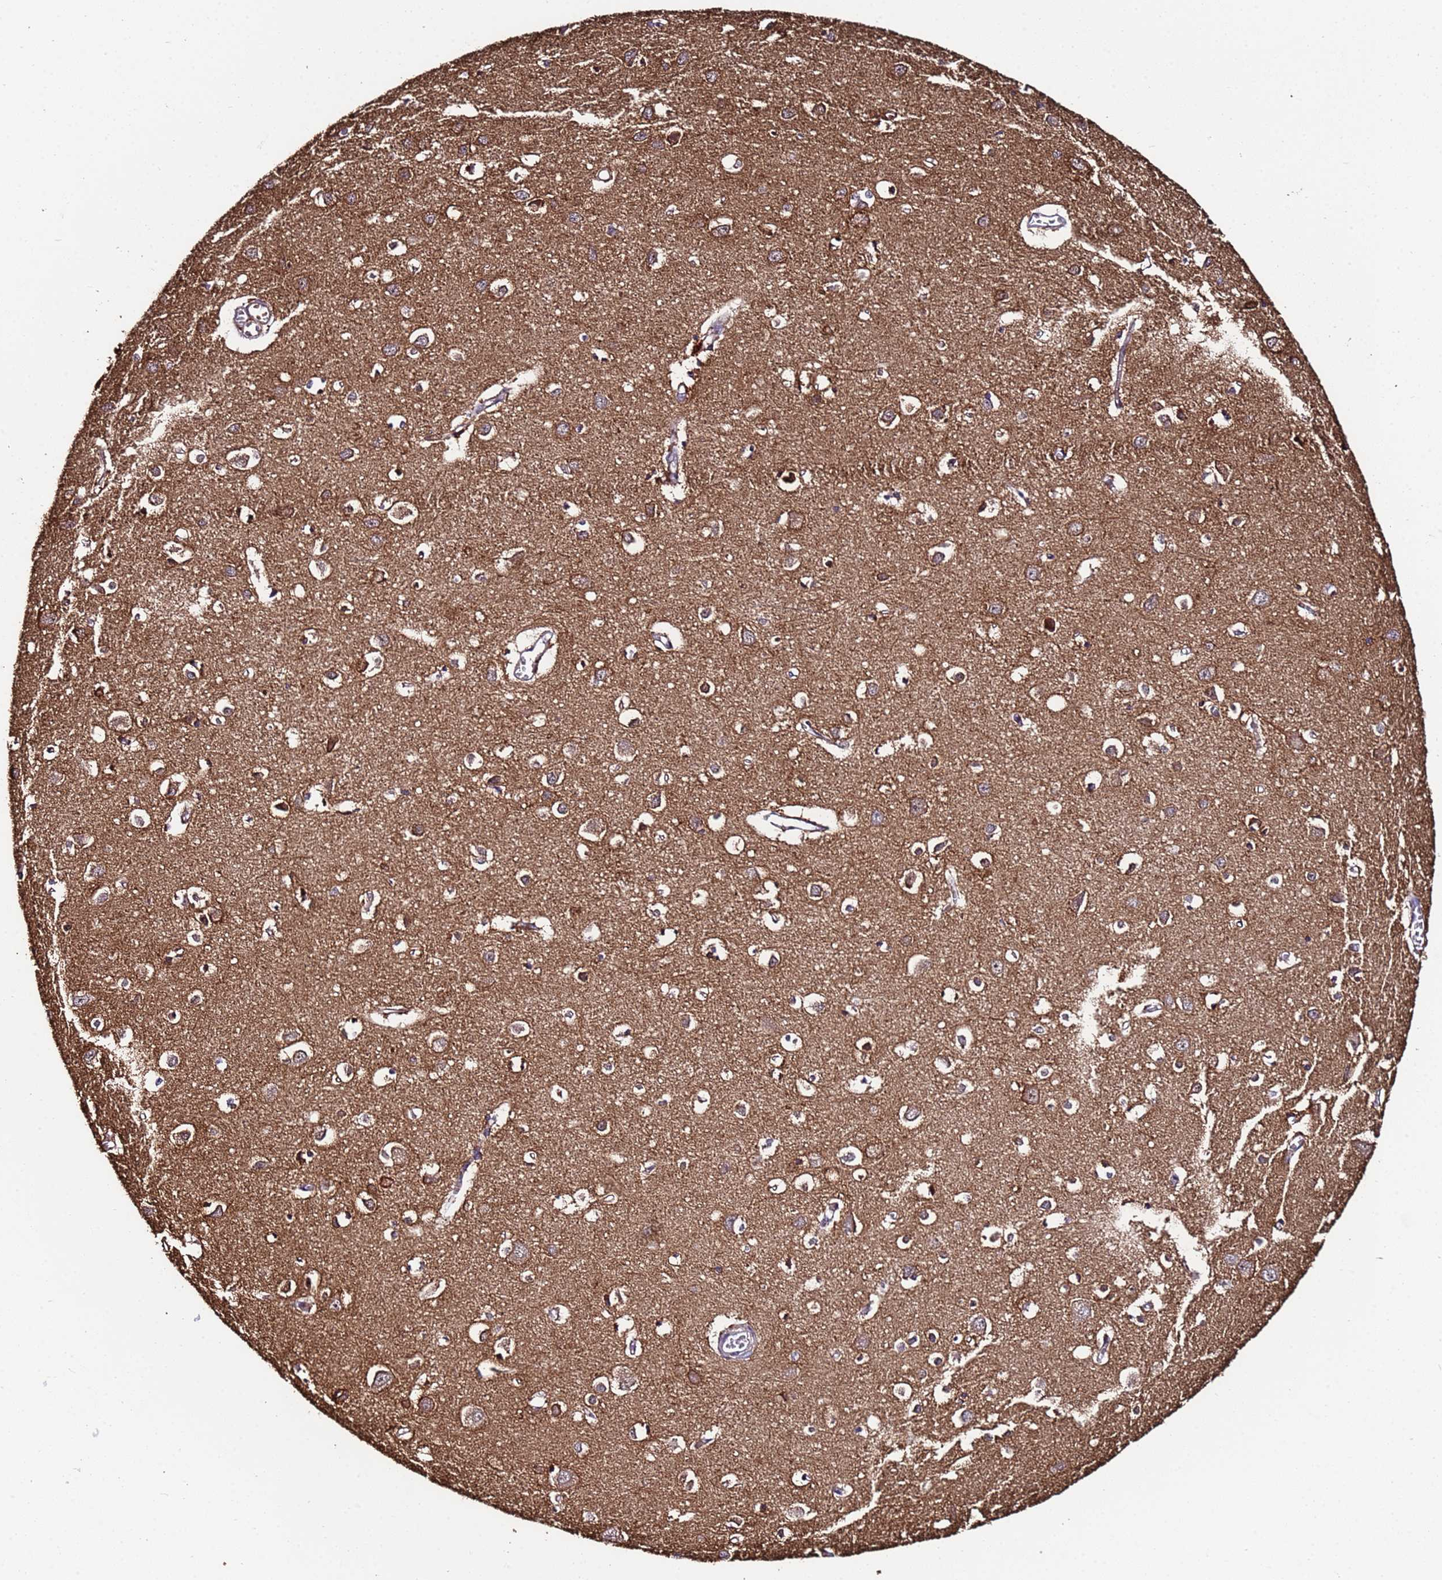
{"staining": {"intensity": "moderate", "quantity": "25%-75%", "location": "cytoplasmic/membranous"}, "tissue": "cerebral cortex", "cell_type": "Endothelial cells", "image_type": "normal", "snomed": [{"axis": "morphology", "description": "Normal tissue, NOS"}, {"axis": "topography", "description": "Cerebral cortex"}], "caption": "Approximately 25%-75% of endothelial cells in normal human cerebral cortex exhibit moderate cytoplasmic/membranous protein staining as visualized by brown immunohistochemical staining.", "gene": "CLHC1", "patient": {"sex": "female", "age": 64}}